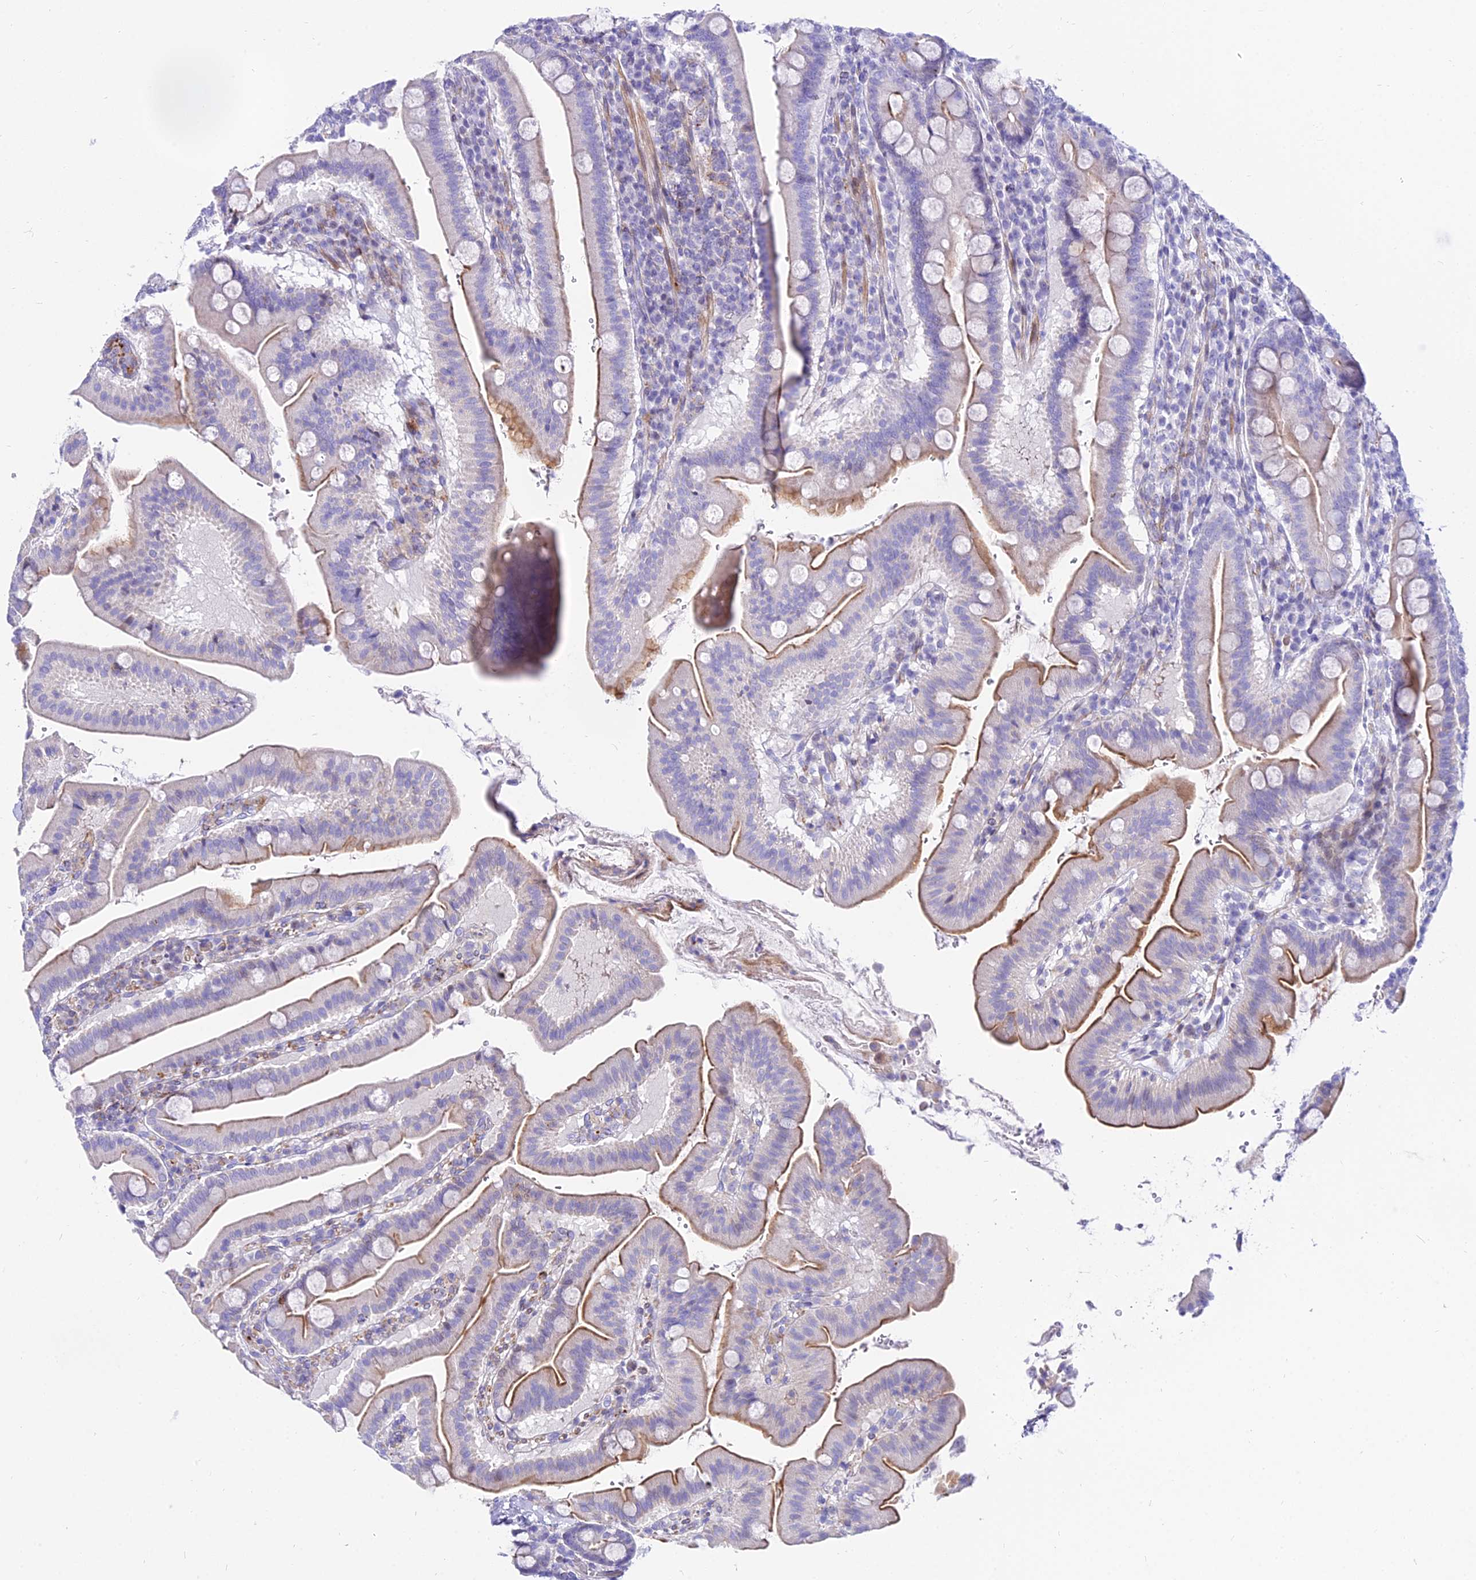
{"staining": {"intensity": "weak", "quantity": "<25%", "location": "cytoplasmic/membranous"}, "tissue": "duodenum", "cell_type": "Glandular cells", "image_type": "normal", "snomed": [{"axis": "morphology", "description": "Normal tissue, NOS"}, {"axis": "morphology", "description": "Adenocarcinoma, NOS"}, {"axis": "topography", "description": "Pancreas"}, {"axis": "topography", "description": "Duodenum"}], "caption": "A photomicrograph of human duodenum is negative for staining in glandular cells. Brightfield microscopy of immunohistochemistry (IHC) stained with DAB (3,3'-diaminobenzidine) (brown) and hematoxylin (blue), captured at high magnification.", "gene": "DLX1", "patient": {"sex": "male", "age": 50}}